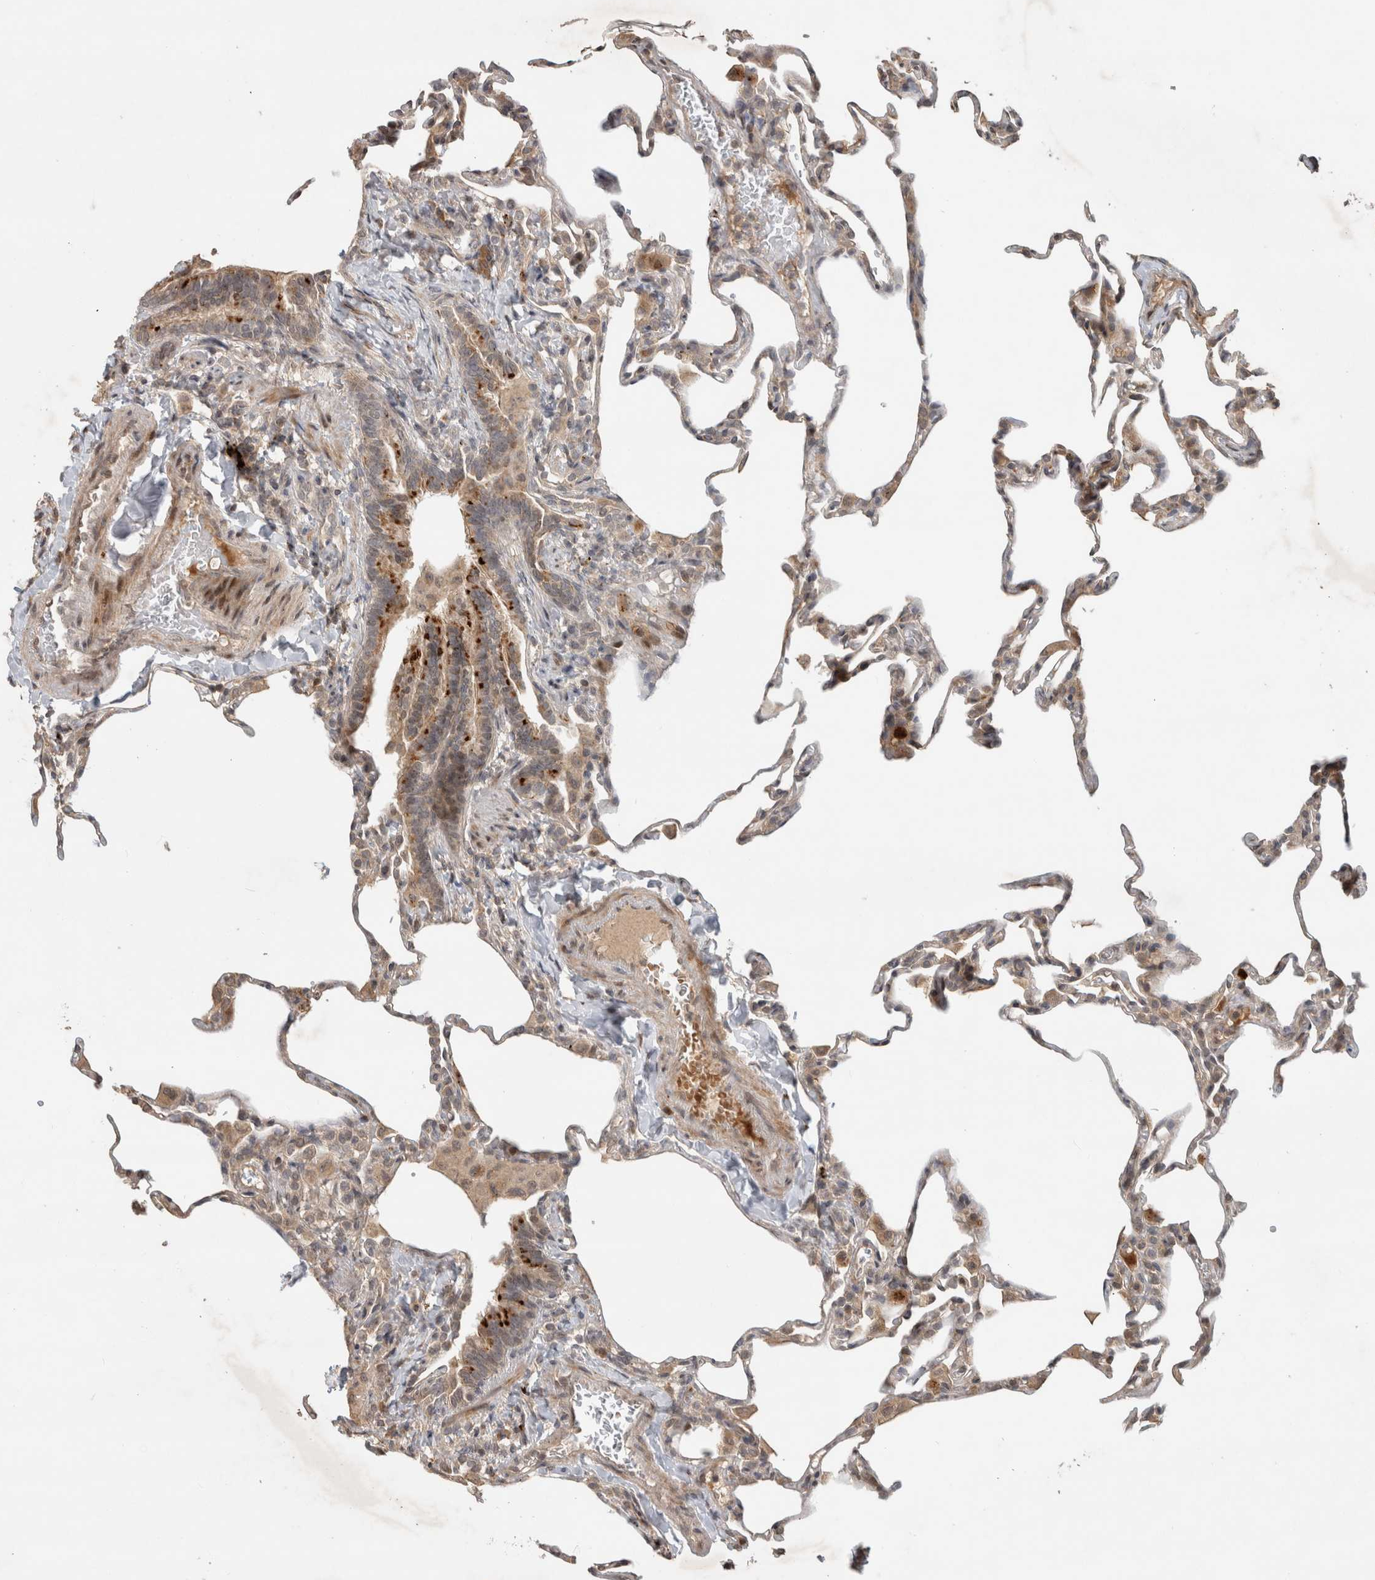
{"staining": {"intensity": "weak", "quantity": ">75%", "location": "cytoplasmic/membranous"}, "tissue": "lung", "cell_type": "Alveolar cells", "image_type": "normal", "snomed": [{"axis": "morphology", "description": "Normal tissue, NOS"}, {"axis": "topography", "description": "Lung"}], "caption": "Protein staining of unremarkable lung reveals weak cytoplasmic/membranous expression in about >75% of alveolar cells. (DAB IHC, brown staining for protein, blue staining for nuclei).", "gene": "PITPNC1", "patient": {"sex": "male", "age": 20}}